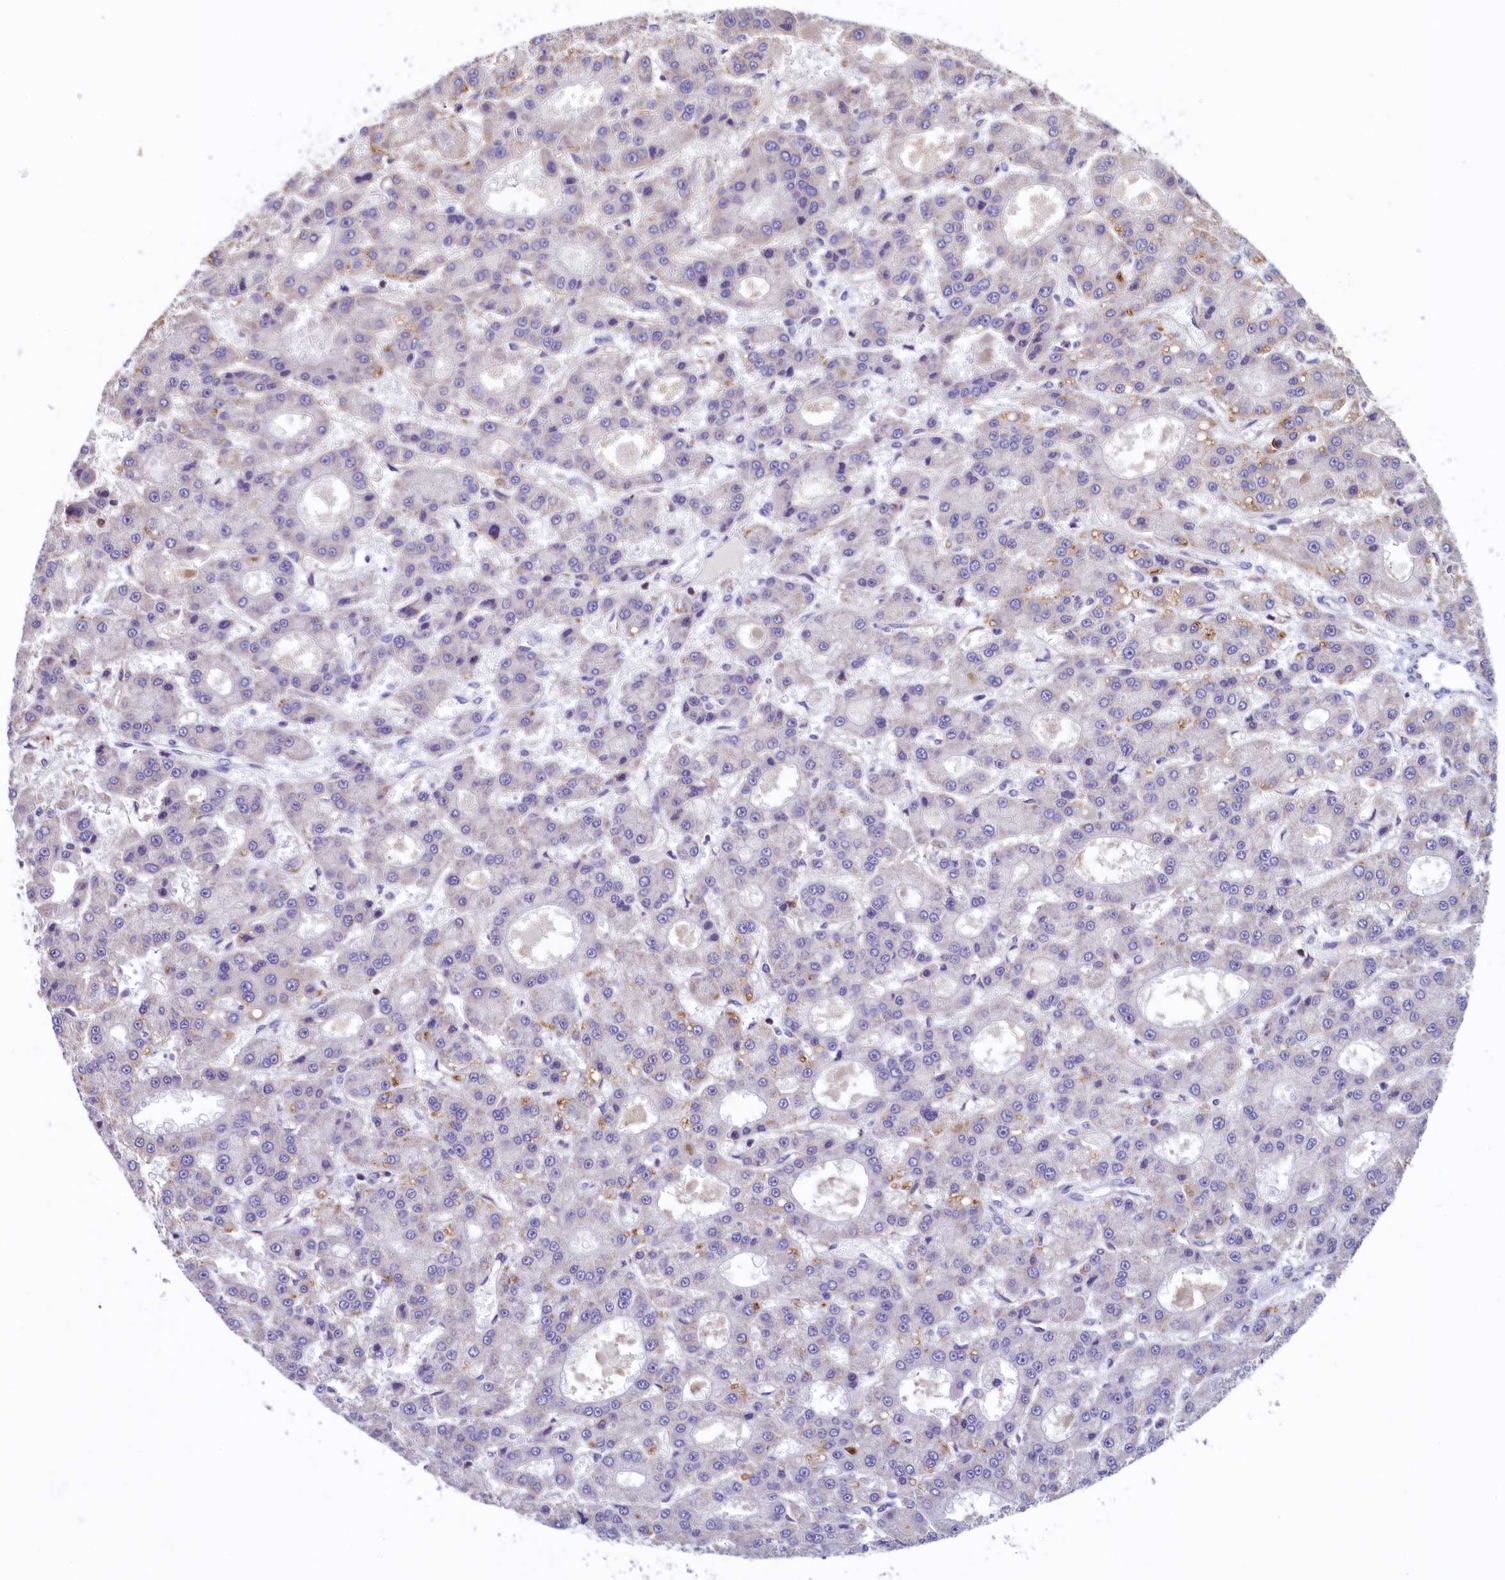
{"staining": {"intensity": "negative", "quantity": "none", "location": "none"}, "tissue": "liver cancer", "cell_type": "Tumor cells", "image_type": "cancer", "snomed": [{"axis": "morphology", "description": "Carcinoma, Hepatocellular, NOS"}, {"axis": "topography", "description": "Liver"}], "caption": "There is no significant staining in tumor cells of liver cancer.", "gene": "TRAF3IP3", "patient": {"sex": "male", "age": 70}}